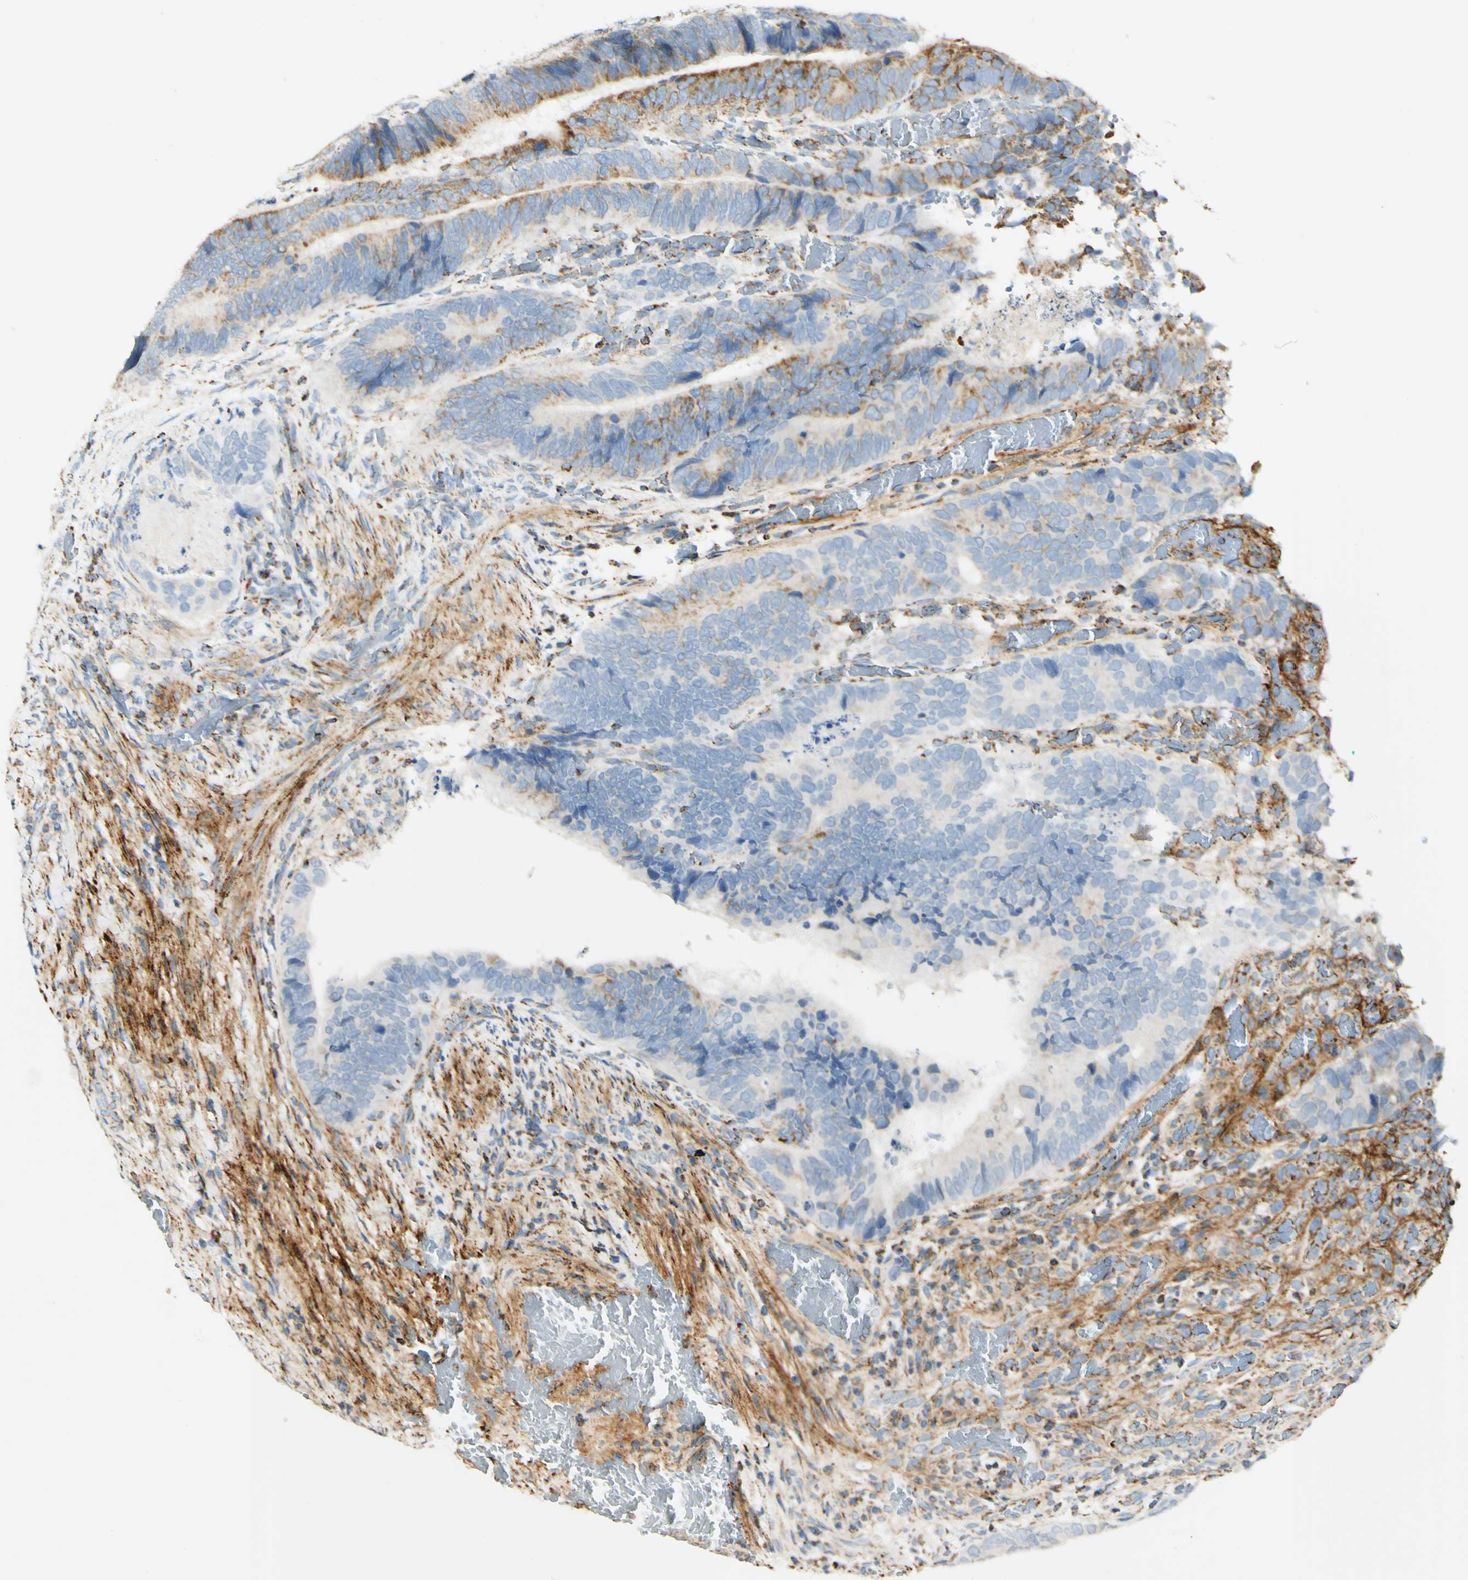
{"staining": {"intensity": "moderate", "quantity": "<25%", "location": "cytoplasmic/membranous"}, "tissue": "colorectal cancer", "cell_type": "Tumor cells", "image_type": "cancer", "snomed": [{"axis": "morphology", "description": "Adenocarcinoma, NOS"}, {"axis": "topography", "description": "Colon"}], "caption": "DAB (3,3'-diaminobenzidine) immunohistochemical staining of colorectal cancer shows moderate cytoplasmic/membranous protein positivity in about <25% of tumor cells. Immunohistochemistry (ihc) stains the protein in brown and the nuclei are stained blue.", "gene": "OXCT1", "patient": {"sex": "male", "age": 72}}